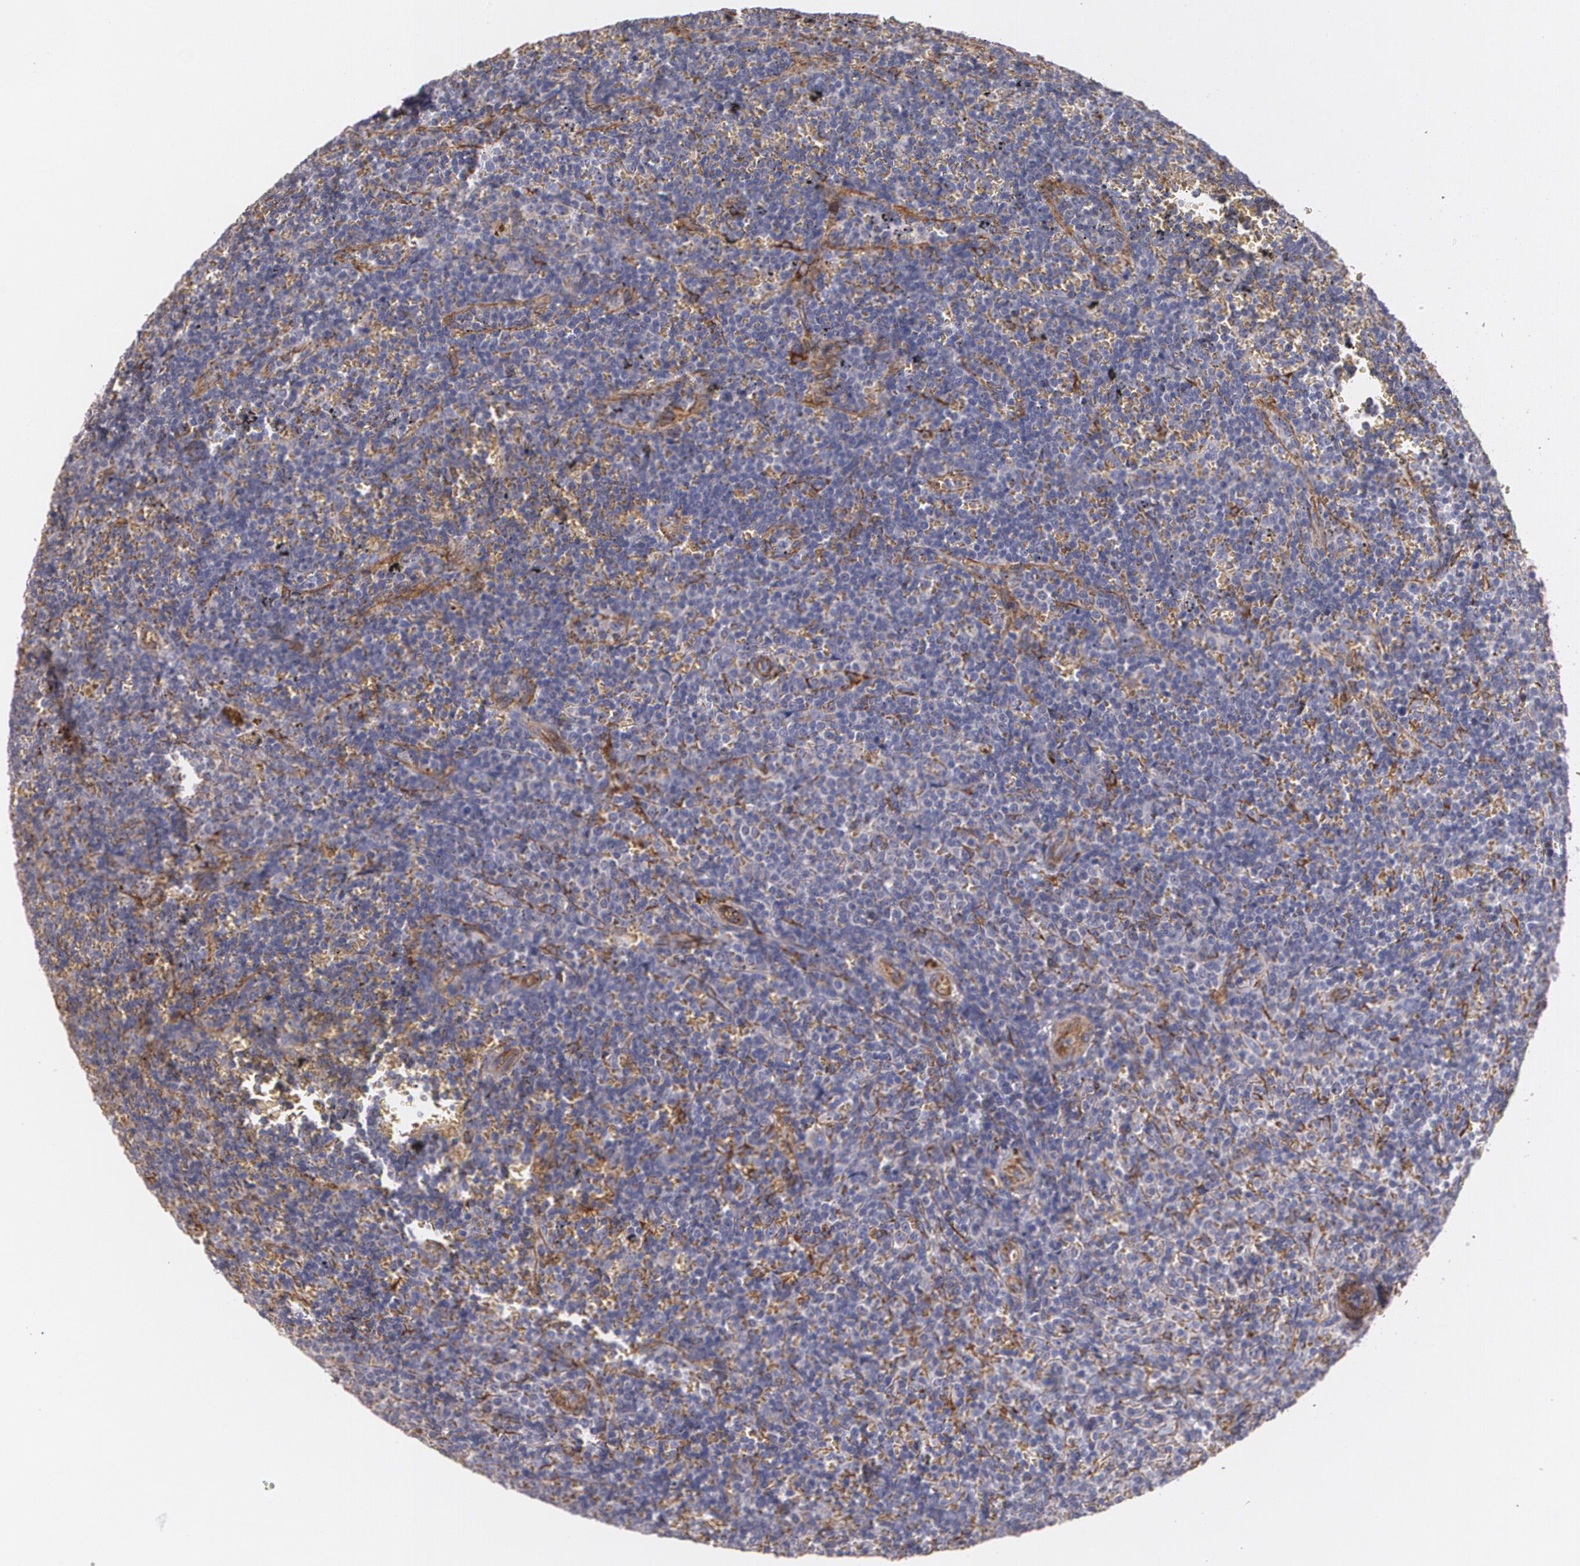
{"staining": {"intensity": "negative", "quantity": "none", "location": "none"}, "tissue": "lymphoma", "cell_type": "Tumor cells", "image_type": "cancer", "snomed": [{"axis": "morphology", "description": "Malignant lymphoma, non-Hodgkin's type, Low grade"}, {"axis": "topography", "description": "Spleen"}], "caption": "Immunohistochemistry (IHC) image of neoplastic tissue: lymphoma stained with DAB reveals no significant protein expression in tumor cells. (Brightfield microscopy of DAB immunohistochemistry at high magnification).", "gene": "TJP1", "patient": {"sex": "male", "age": 80}}